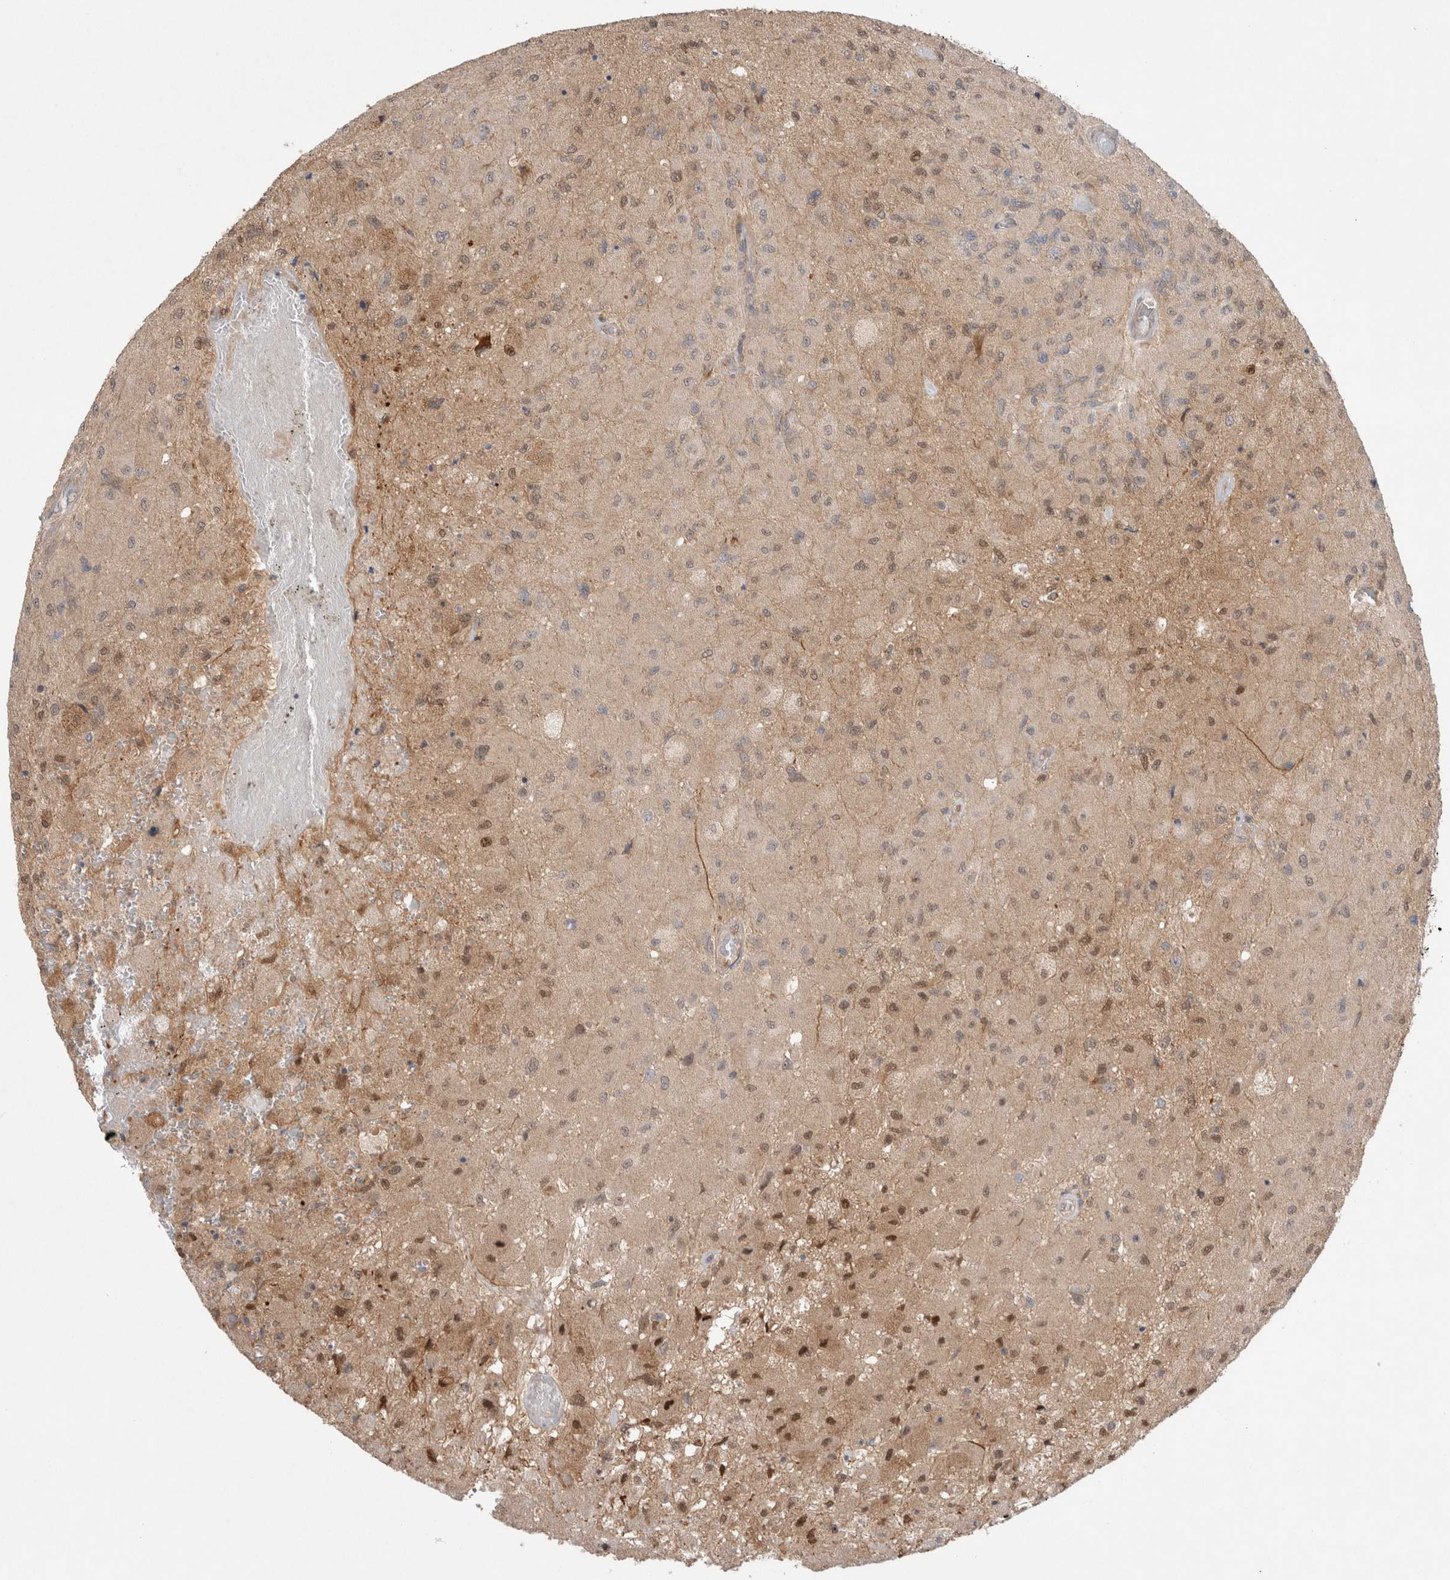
{"staining": {"intensity": "moderate", "quantity": "<25%", "location": "cytoplasmic/membranous,nuclear"}, "tissue": "glioma", "cell_type": "Tumor cells", "image_type": "cancer", "snomed": [{"axis": "morphology", "description": "Normal tissue, NOS"}, {"axis": "morphology", "description": "Glioma, malignant, High grade"}, {"axis": "topography", "description": "Cerebral cortex"}], "caption": "Glioma tissue shows moderate cytoplasmic/membranous and nuclear expression in about <25% of tumor cells, visualized by immunohistochemistry. (DAB = brown stain, brightfield microscopy at high magnification).", "gene": "SLC29A1", "patient": {"sex": "male", "age": 77}}